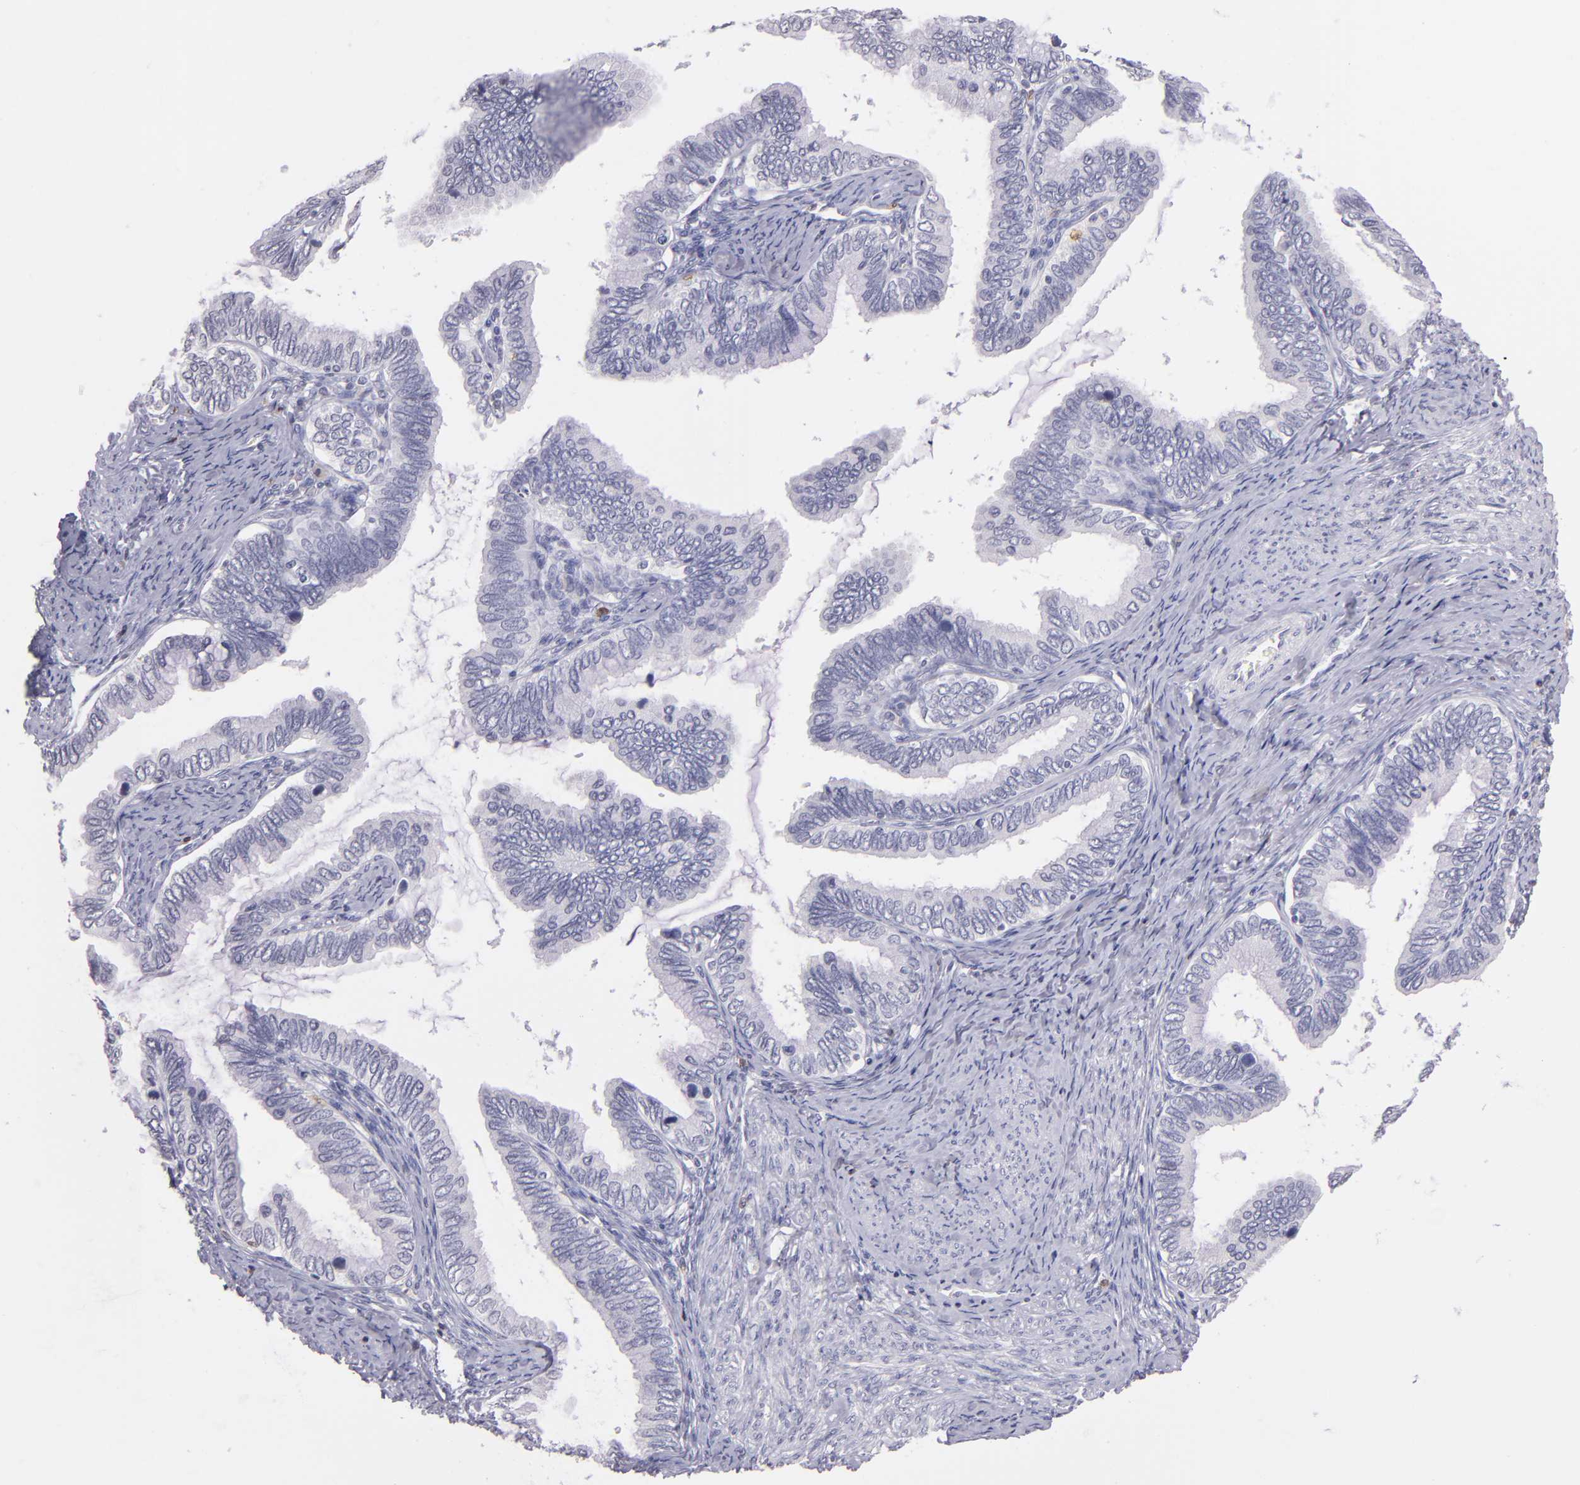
{"staining": {"intensity": "negative", "quantity": "none", "location": "none"}, "tissue": "cervical cancer", "cell_type": "Tumor cells", "image_type": "cancer", "snomed": [{"axis": "morphology", "description": "Adenocarcinoma, NOS"}, {"axis": "topography", "description": "Cervix"}], "caption": "Image shows no protein expression in tumor cells of cervical cancer (adenocarcinoma) tissue.", "gene": "IL2RA", "patient": {"sex": "female", "age": 49}}